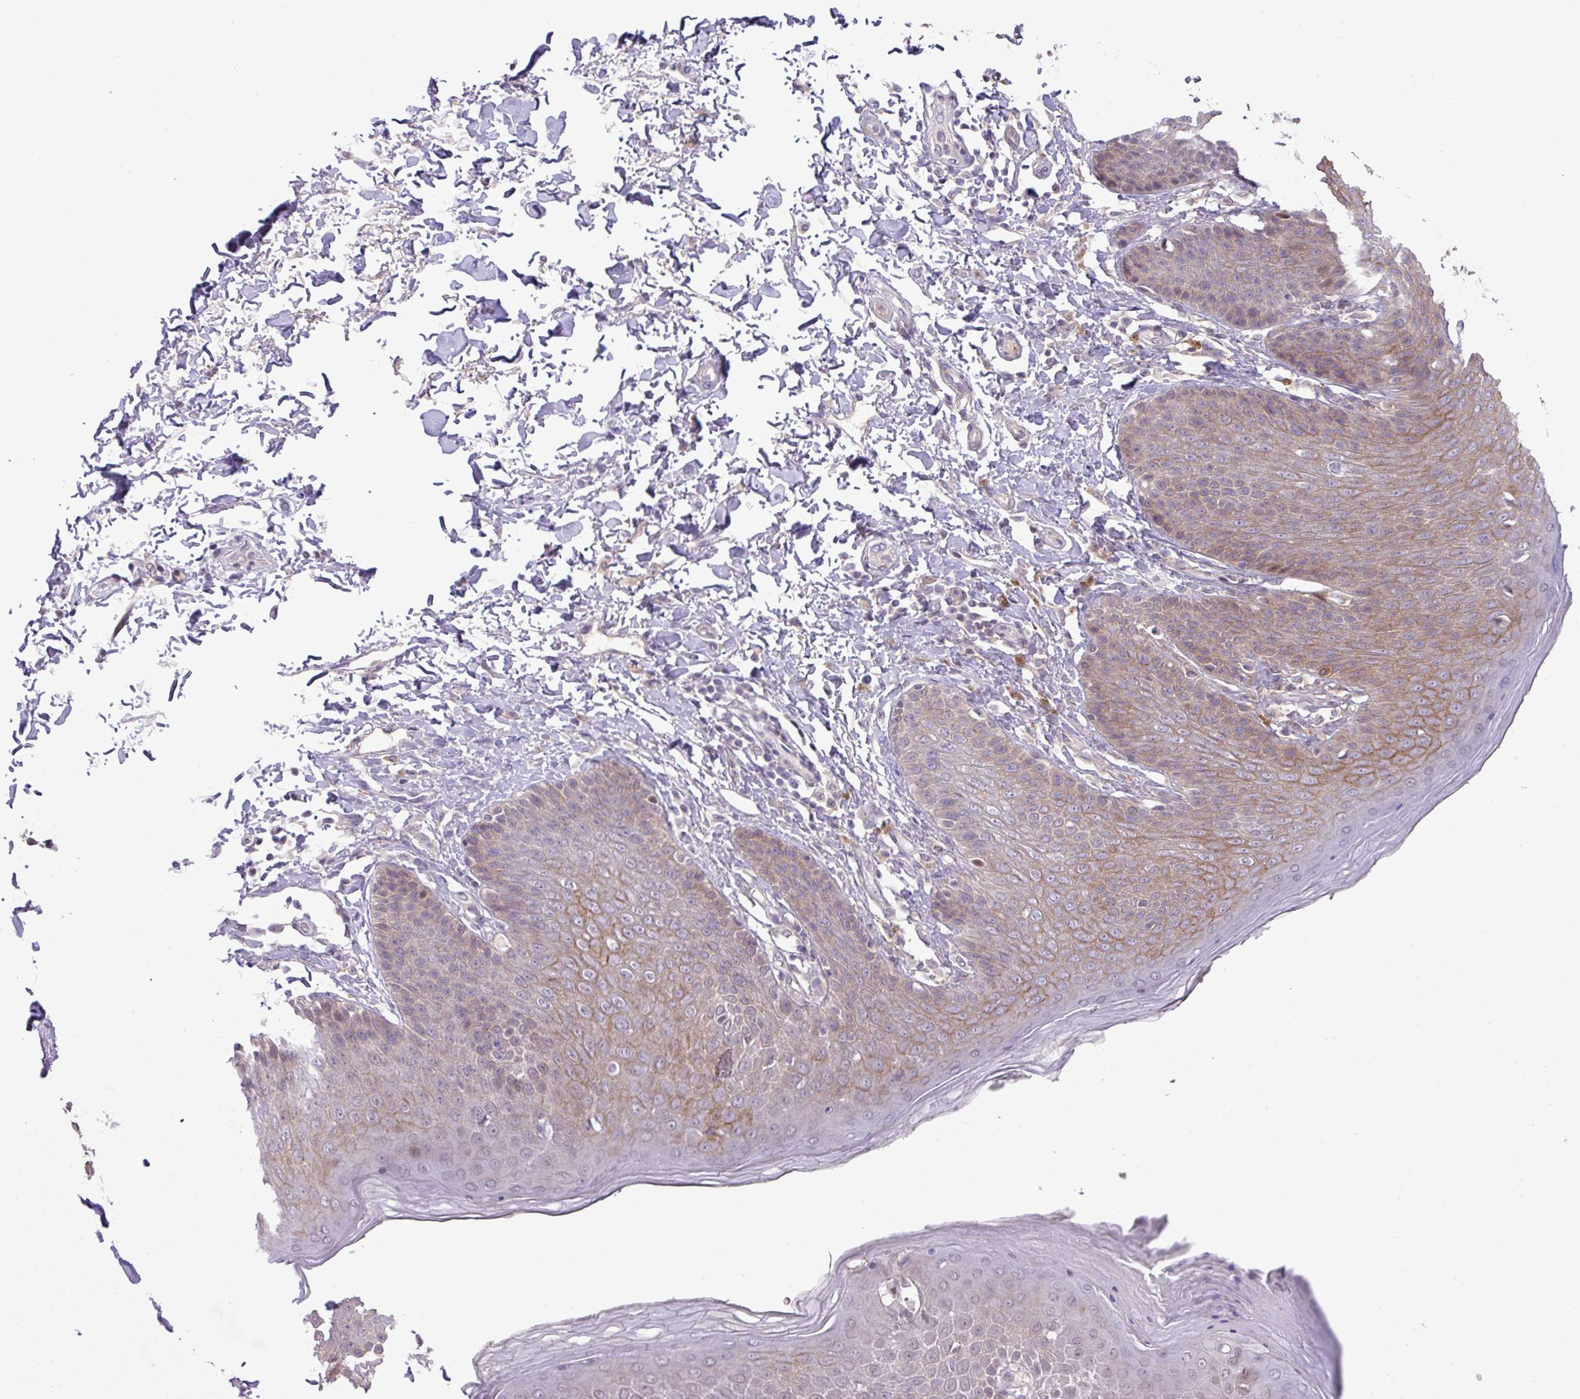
{"staining": {"intensity": "moderate", "quantity": "25%-75%", "location": "cytoplasmic/membranous"}, "tissue": "skin", "cell_type": "Epidermal cells", "image_type": "normal", "snomed": [{"axis": "morphology", "description": "Normal tissue, NOS"}, {"axis": "topography", "description": "Peripheral nerve tissue"}], "caption": "Protein positivity by immunohistochemistry (IHC) demonstrates moderate cytoplasmic/membranous staining in about 25%-75% of epidermal cells in normal skin.", "gene": "ANKRD13B", "patient": {"sex": "male", "age": 51}}